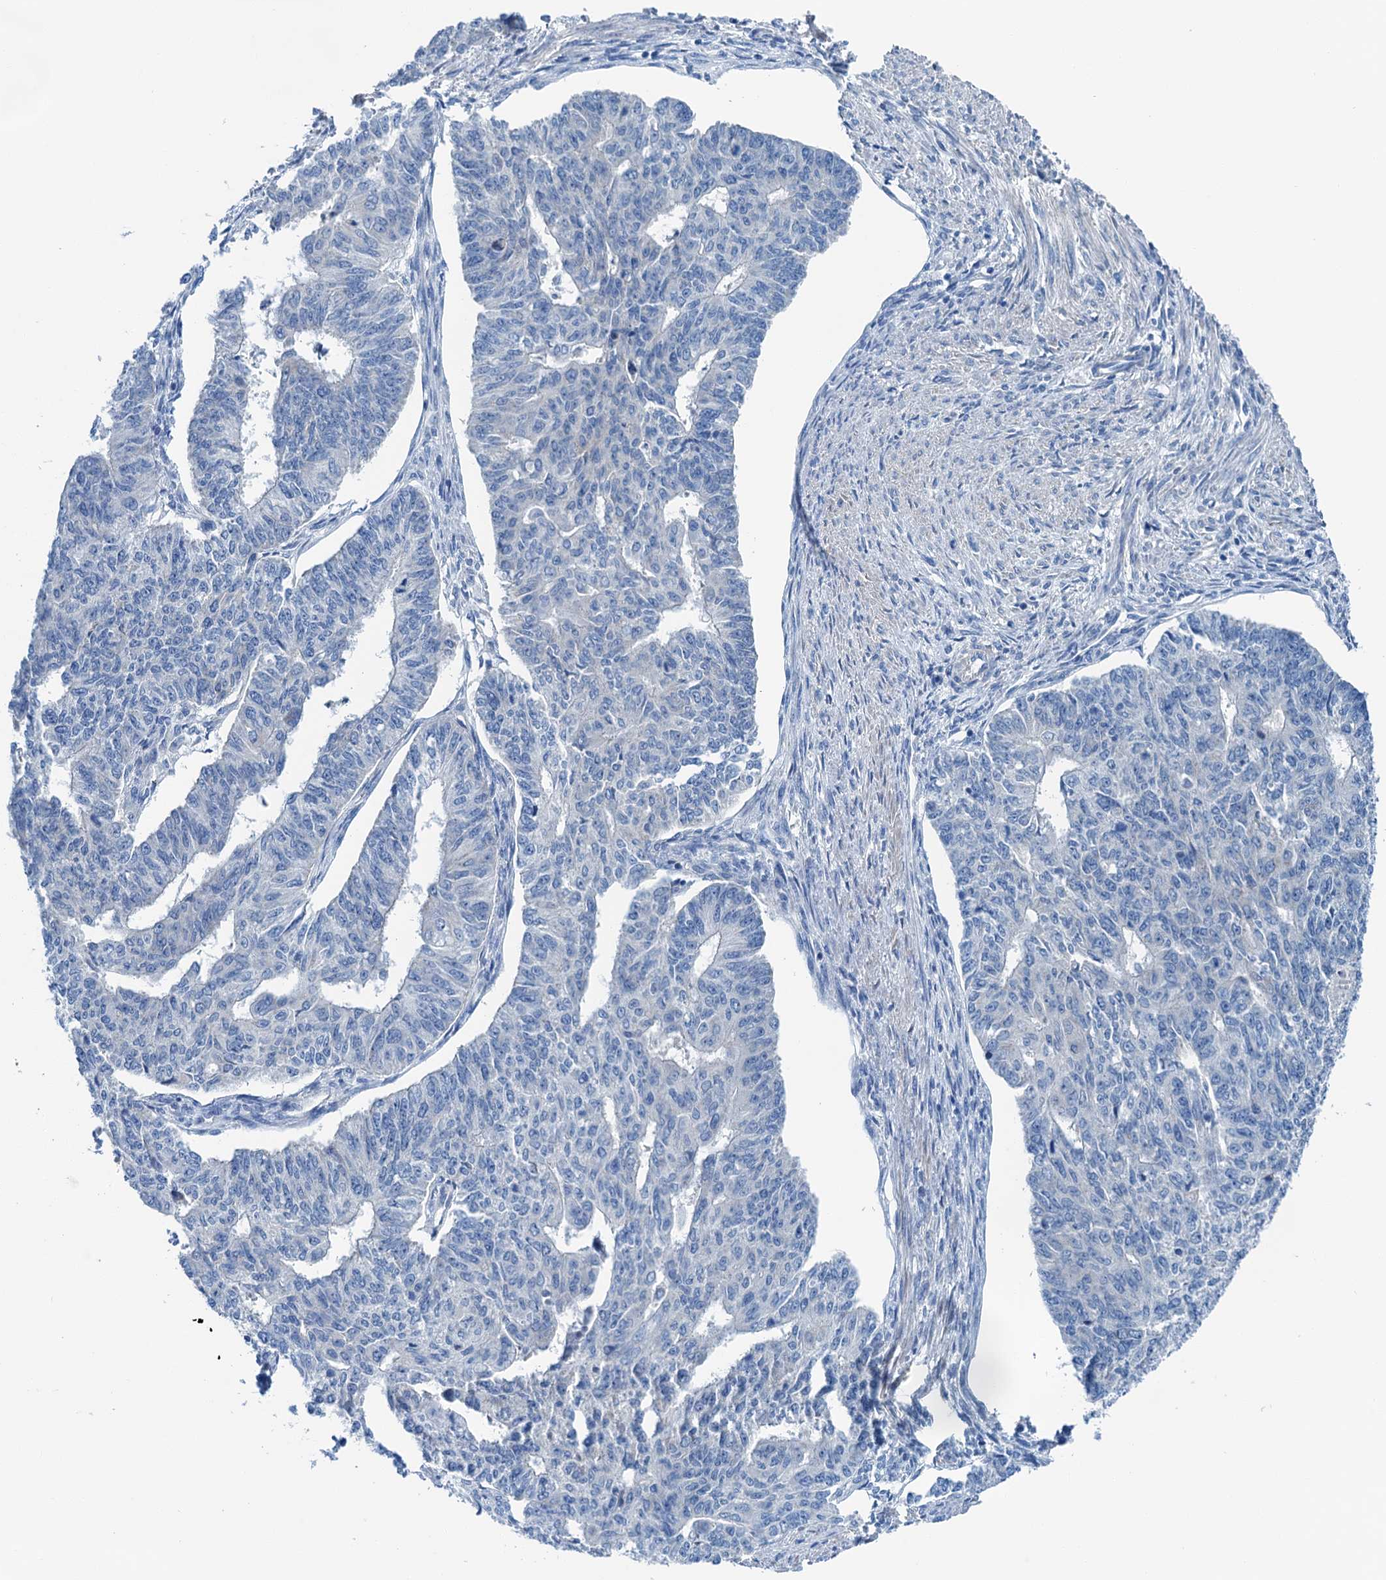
{"staining": {"intensity": "negative", "quantity": "none", "location": "none"}, "tissue": "endometrial cancer", "cell_type": "Tumor cells", "image_type": "cancer", "snomed": [{"axis": "morphology", "description": "Adenocarcinoma, NOS"}, {"axis": "topography", "description": "Endometrium"}], "caption": "The micrograph shows no significant expression in tumor cells of endometrial adenocarcinoma.", "gene": "KNDC1", "patient": {"sex": "female", "age": 32}}